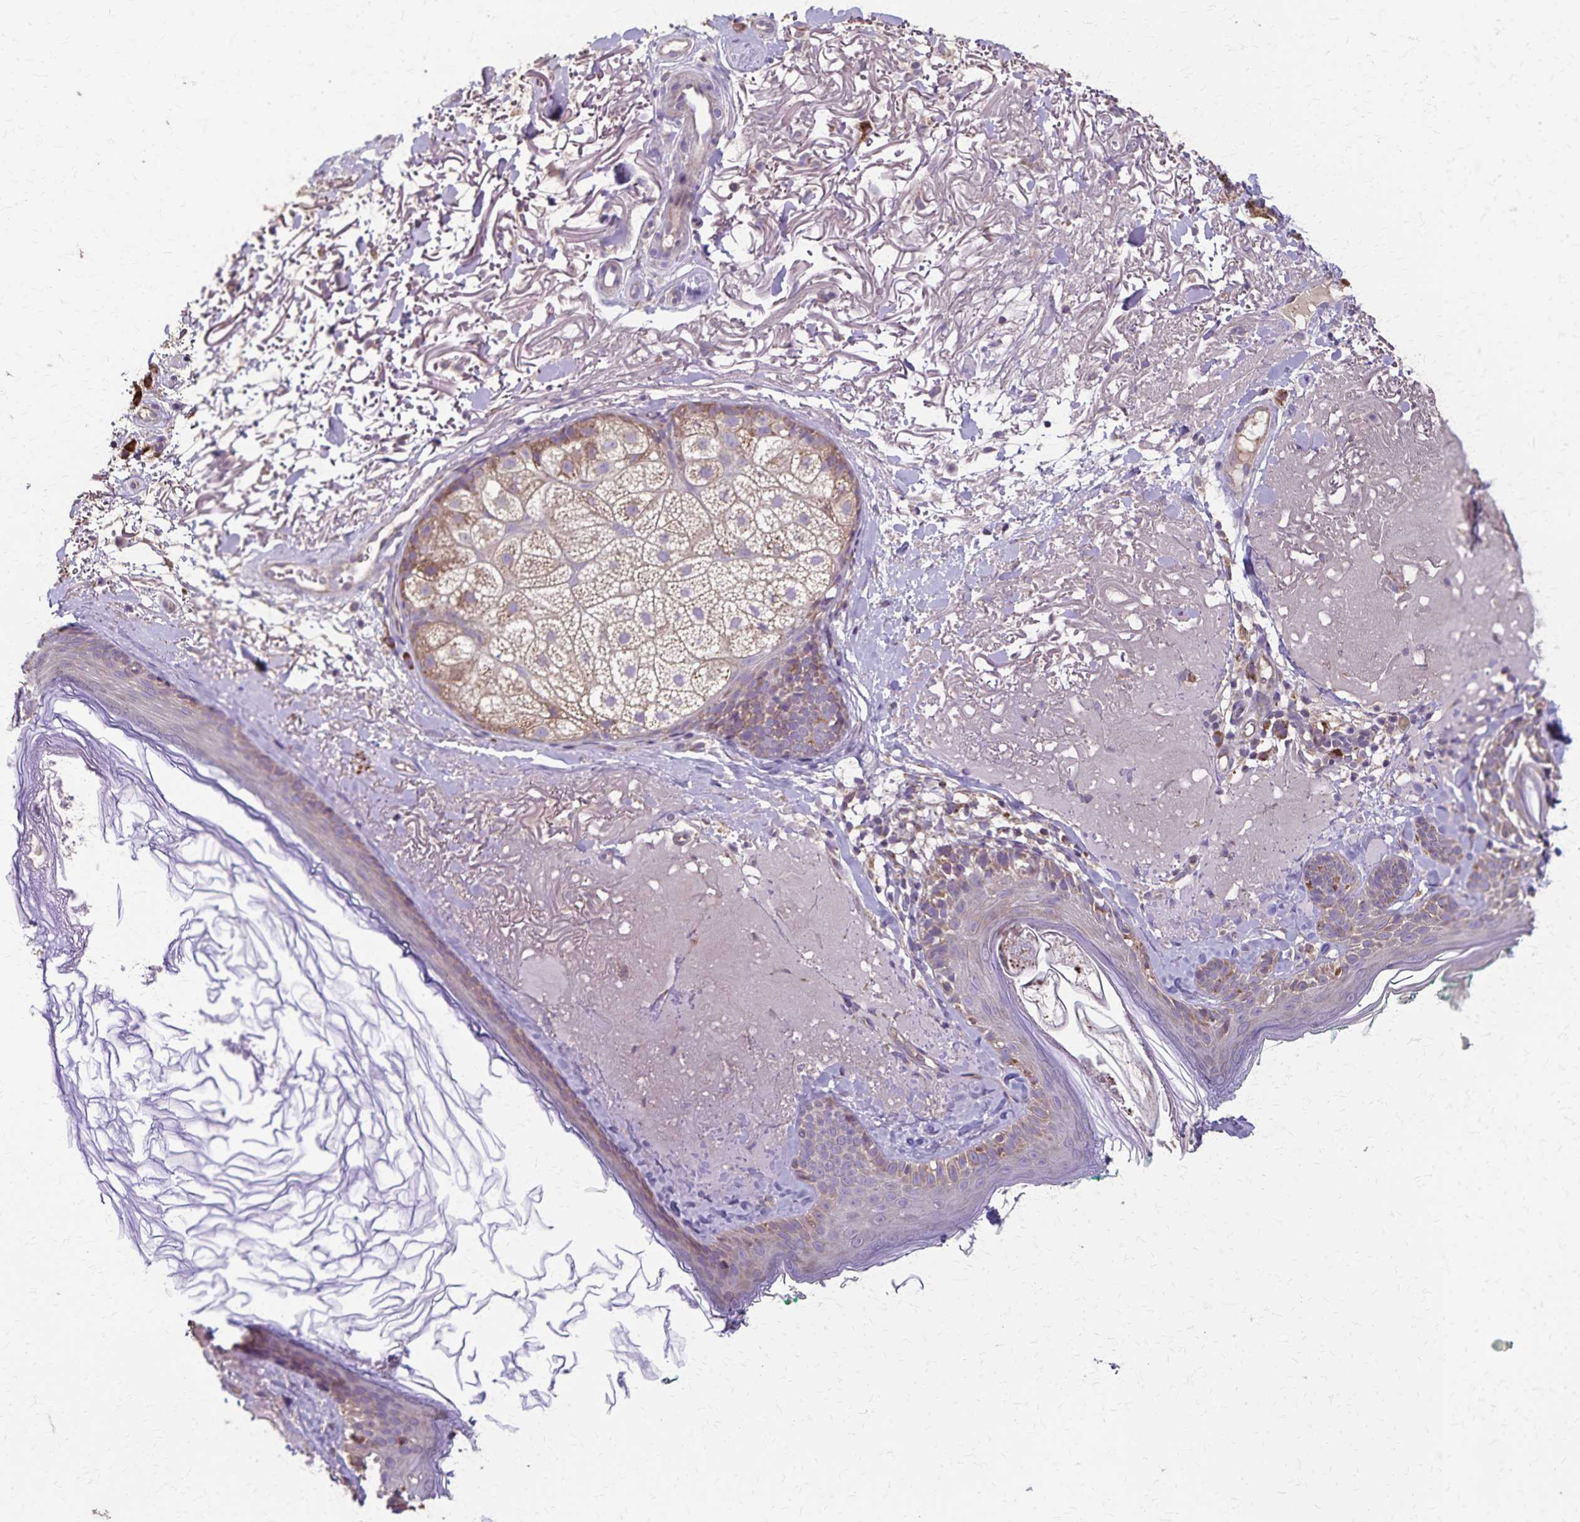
{"staining": {"intensity": "negative", "quantity": "none", "location": "none"}, "tissue": "skin", "cell_type": "Fibroblasts", "image_type": "normal", "snomed": [{"axis": "morphology", "description": "Normal tissue, NOS"}, {"axis": "topography", "description": "Skin"}], "caption": "Image shows no significant protein staining in fibroblasts of normal skin. (DAB immunohistochemistry visualized using brightfield microscopy, high magnification).", "gene": "RNF10", "patient": {"sex": "male", "age": 73}}